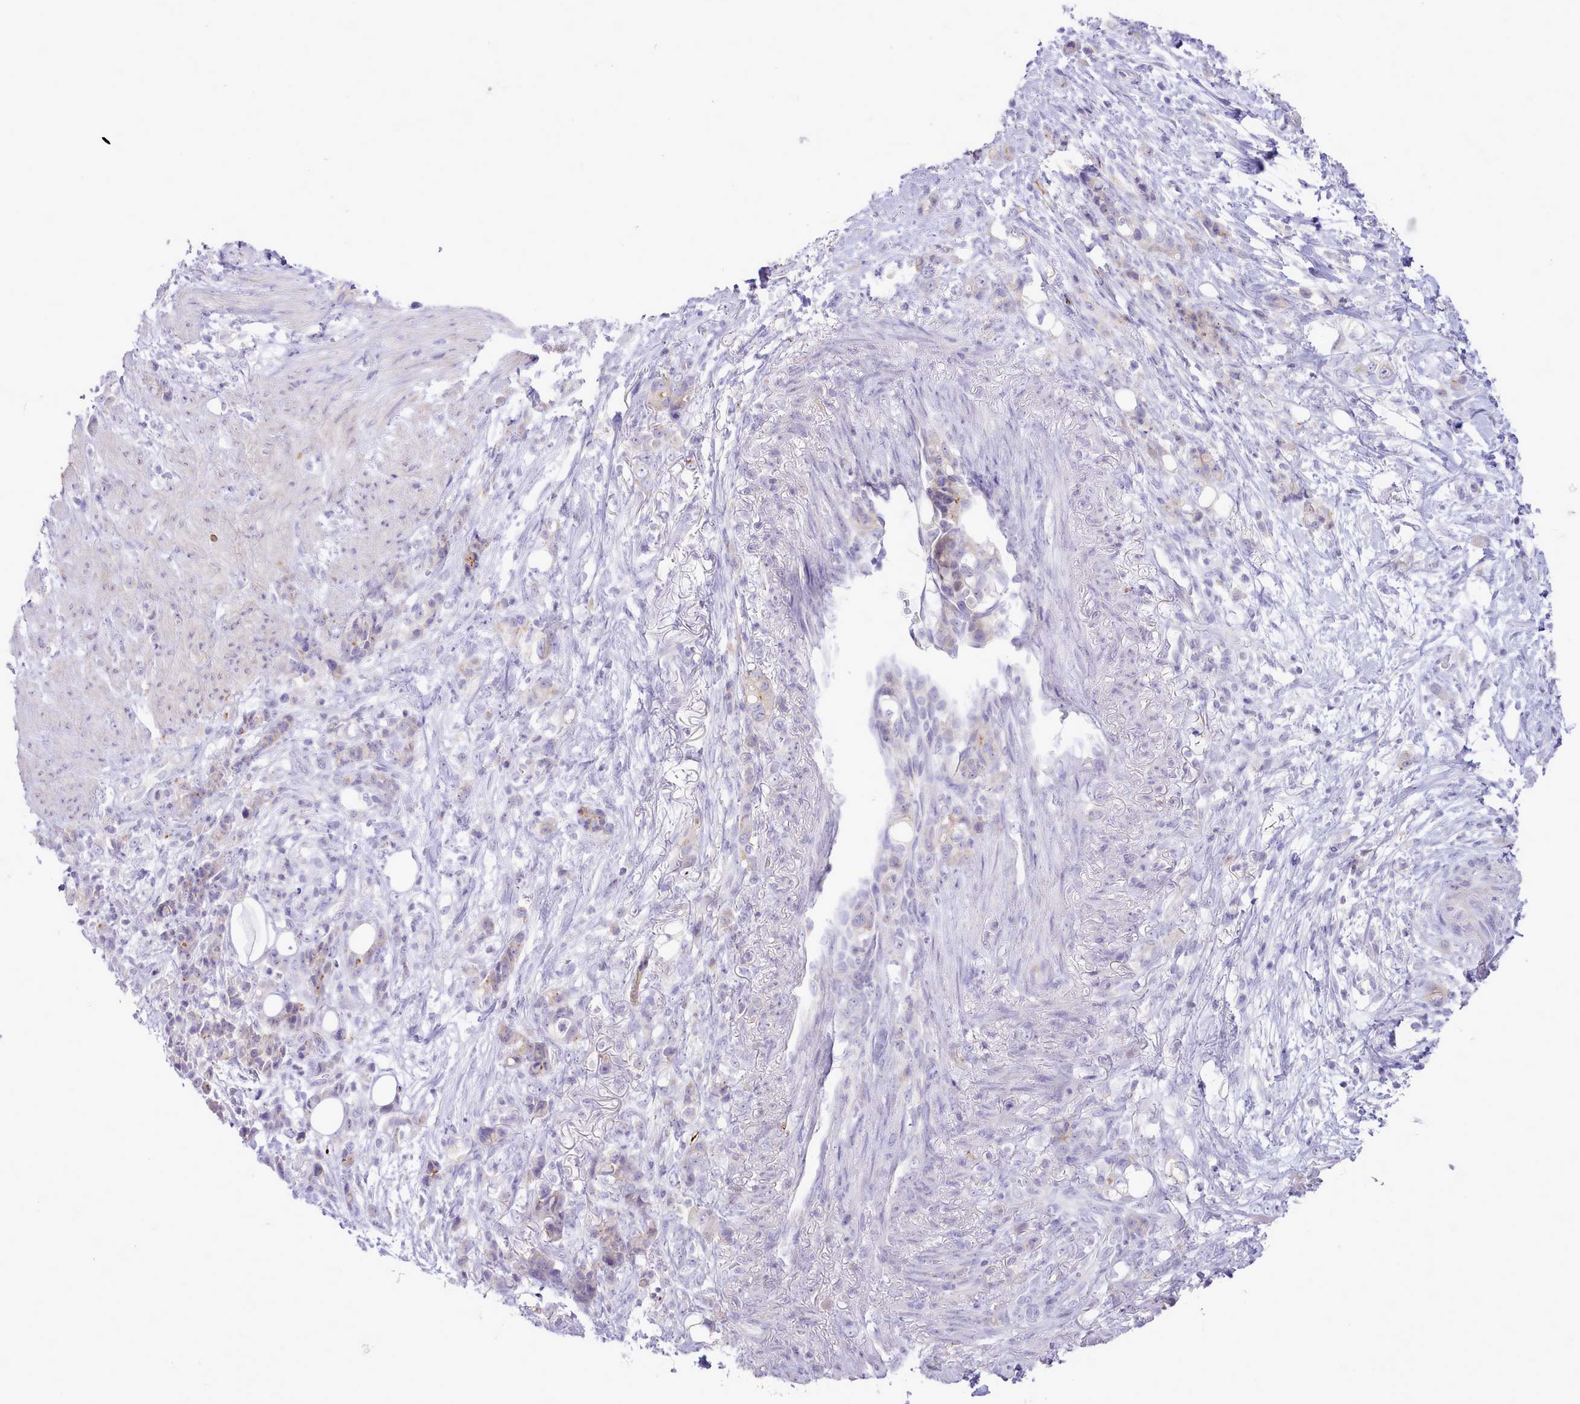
{"staining": {"intensity": "negative", "quantity": "none", "location": "none"}, "tissue": "stomach cancer", "cell_type": "Tumor cells", "image_type": "cancer", "snomed": [{"axis": "morphology", "description": "Normal tissue, NOS"}, {"axis": "morphology", "description": "Adenocarcinoma, NOS"}, {"axis": "topography", "description": "Stomach"}], "caption": "A photomicrograph of human stomach cancer (adenocarcinoma) is negative for staining in tumor cells.", "gene": "MDFI", "patient": {"sex": "female", "age": 79}}